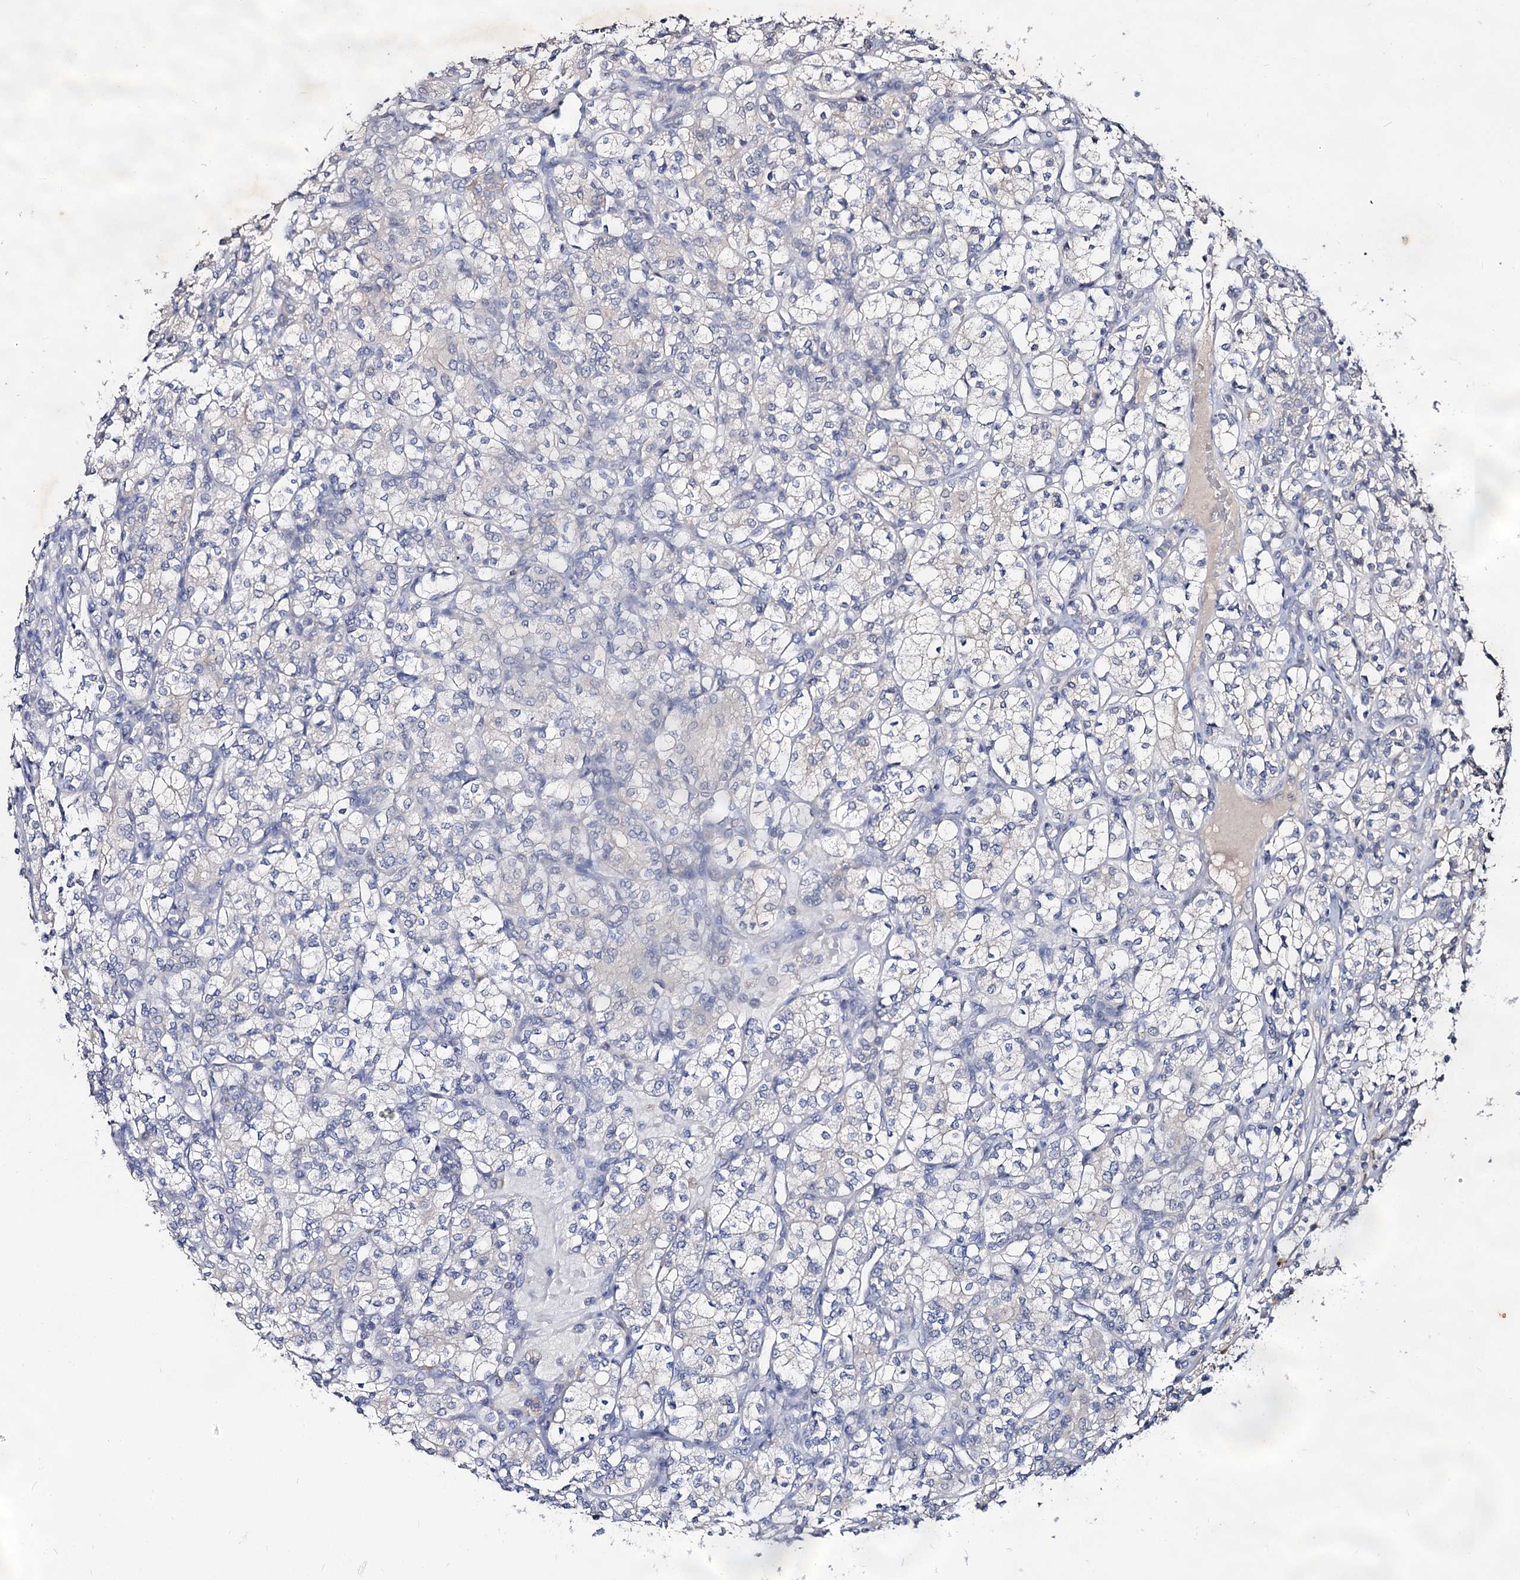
{"staining": {"intensity": "negative", "quantity": "none", "location": "none"}, "tissue": "renal cancer", "cell_type": "Tumor cells", "image_type": "cancer", "snomed": [{"axis": "morphology", "description": "Adenocarcinoma, NOS"}, {"axis": "topography", "description": "Kidney"}], "caption": "Renal cancer (adenocarcinoma) was stained to show a protein in brown. There is no significant staining in tumor cells.", "gene": "ARFIP2", "patient": {"sex": "male", "age": 77}}